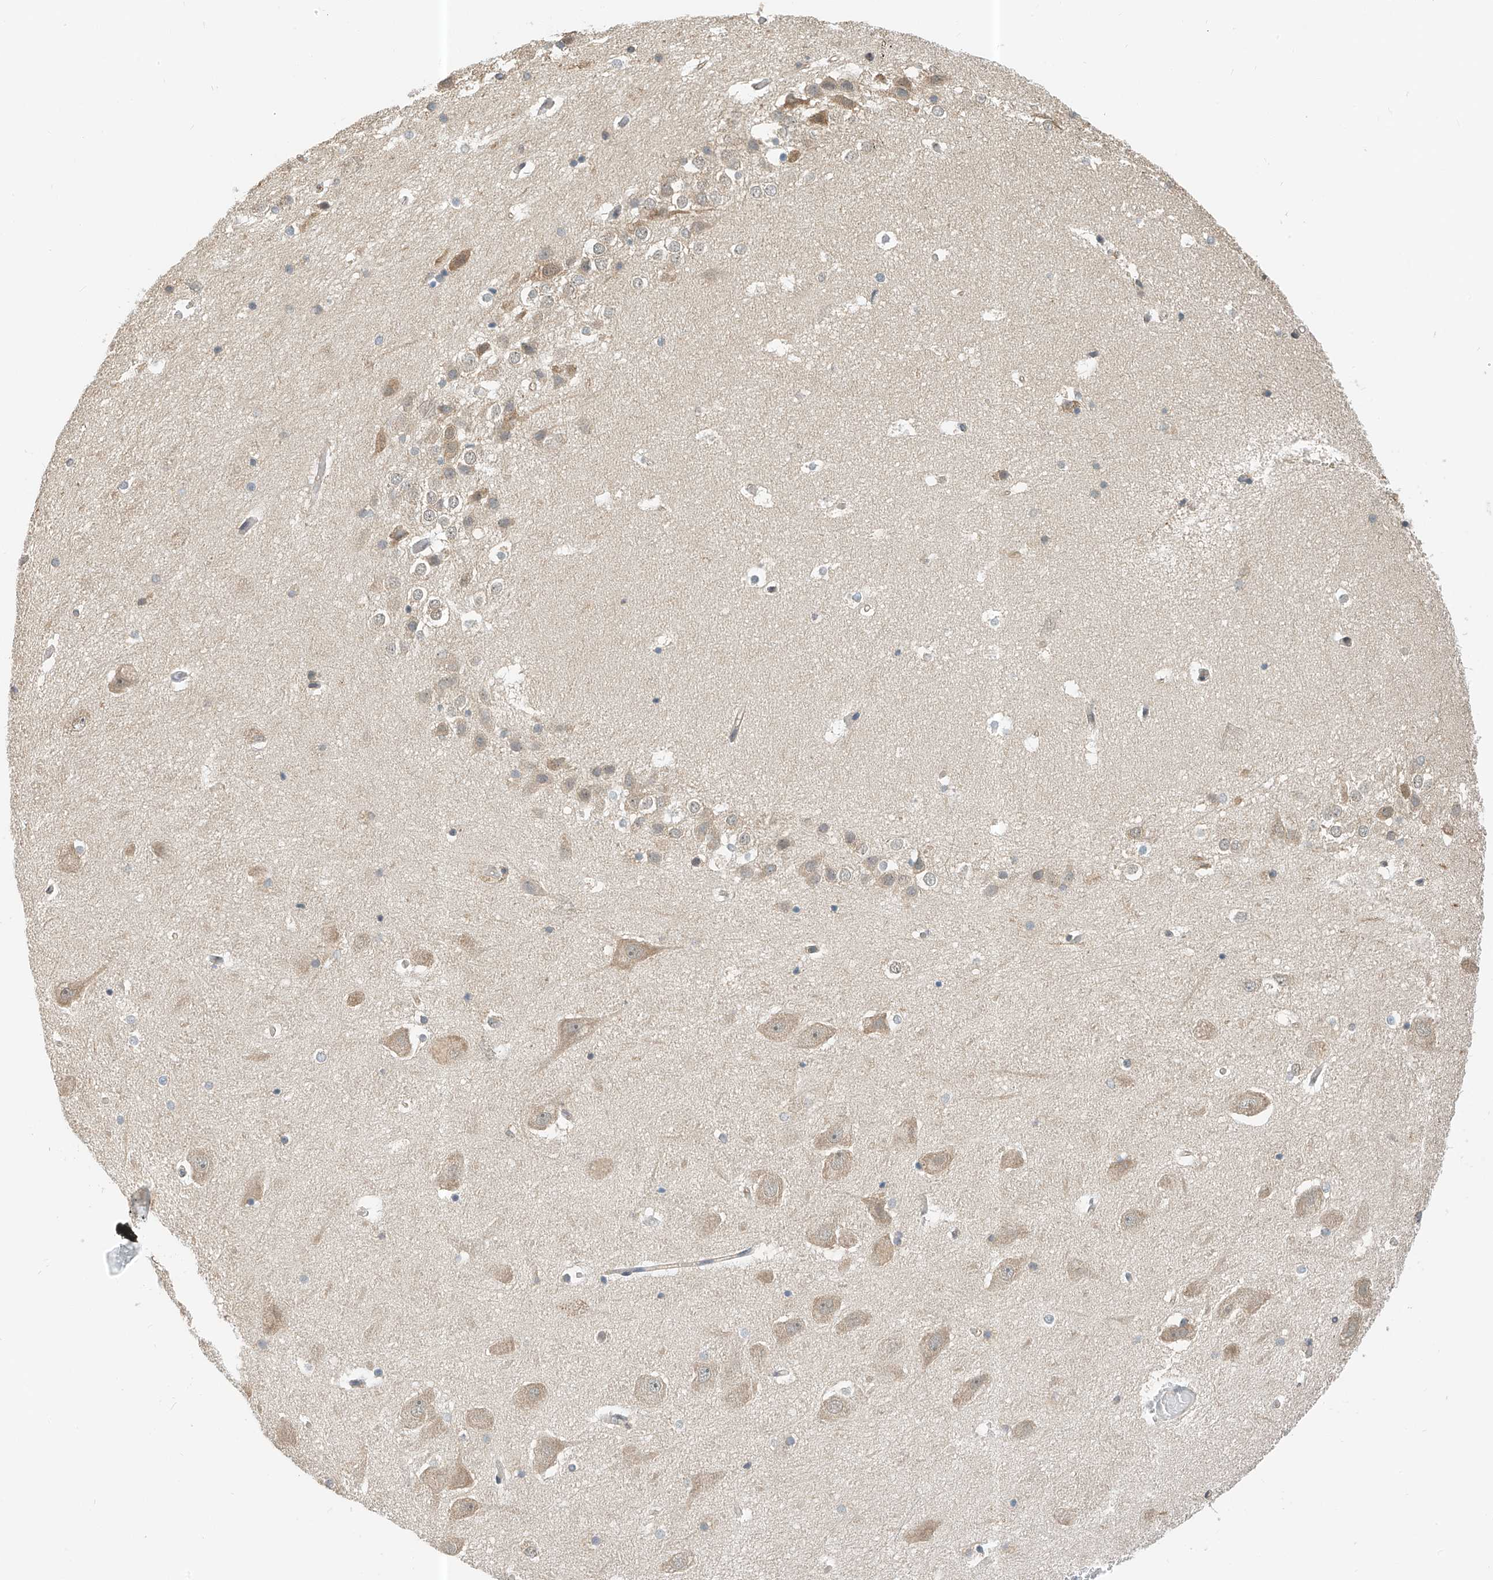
{"staining": {"intensity": "negative", "quantity": "none", "location": "none"}, "tissue": "hippocampus", "cell_type": "Glial cells", "image_type": "normal", "snomed": [{"axis": "morphology", "description": "Normal tissue, NOS"}, {"axis": "topography", "description": "Hippocampus"}], "caption": "Immunohistochemistry (IHC) of unremarkable hippocampus exhibits no staining in glial cells. (Immunohistochemistry, brightfield microscopy, high magnification).", "gene": "PPA2", "patient": {"sex": "female", "age": 52}}